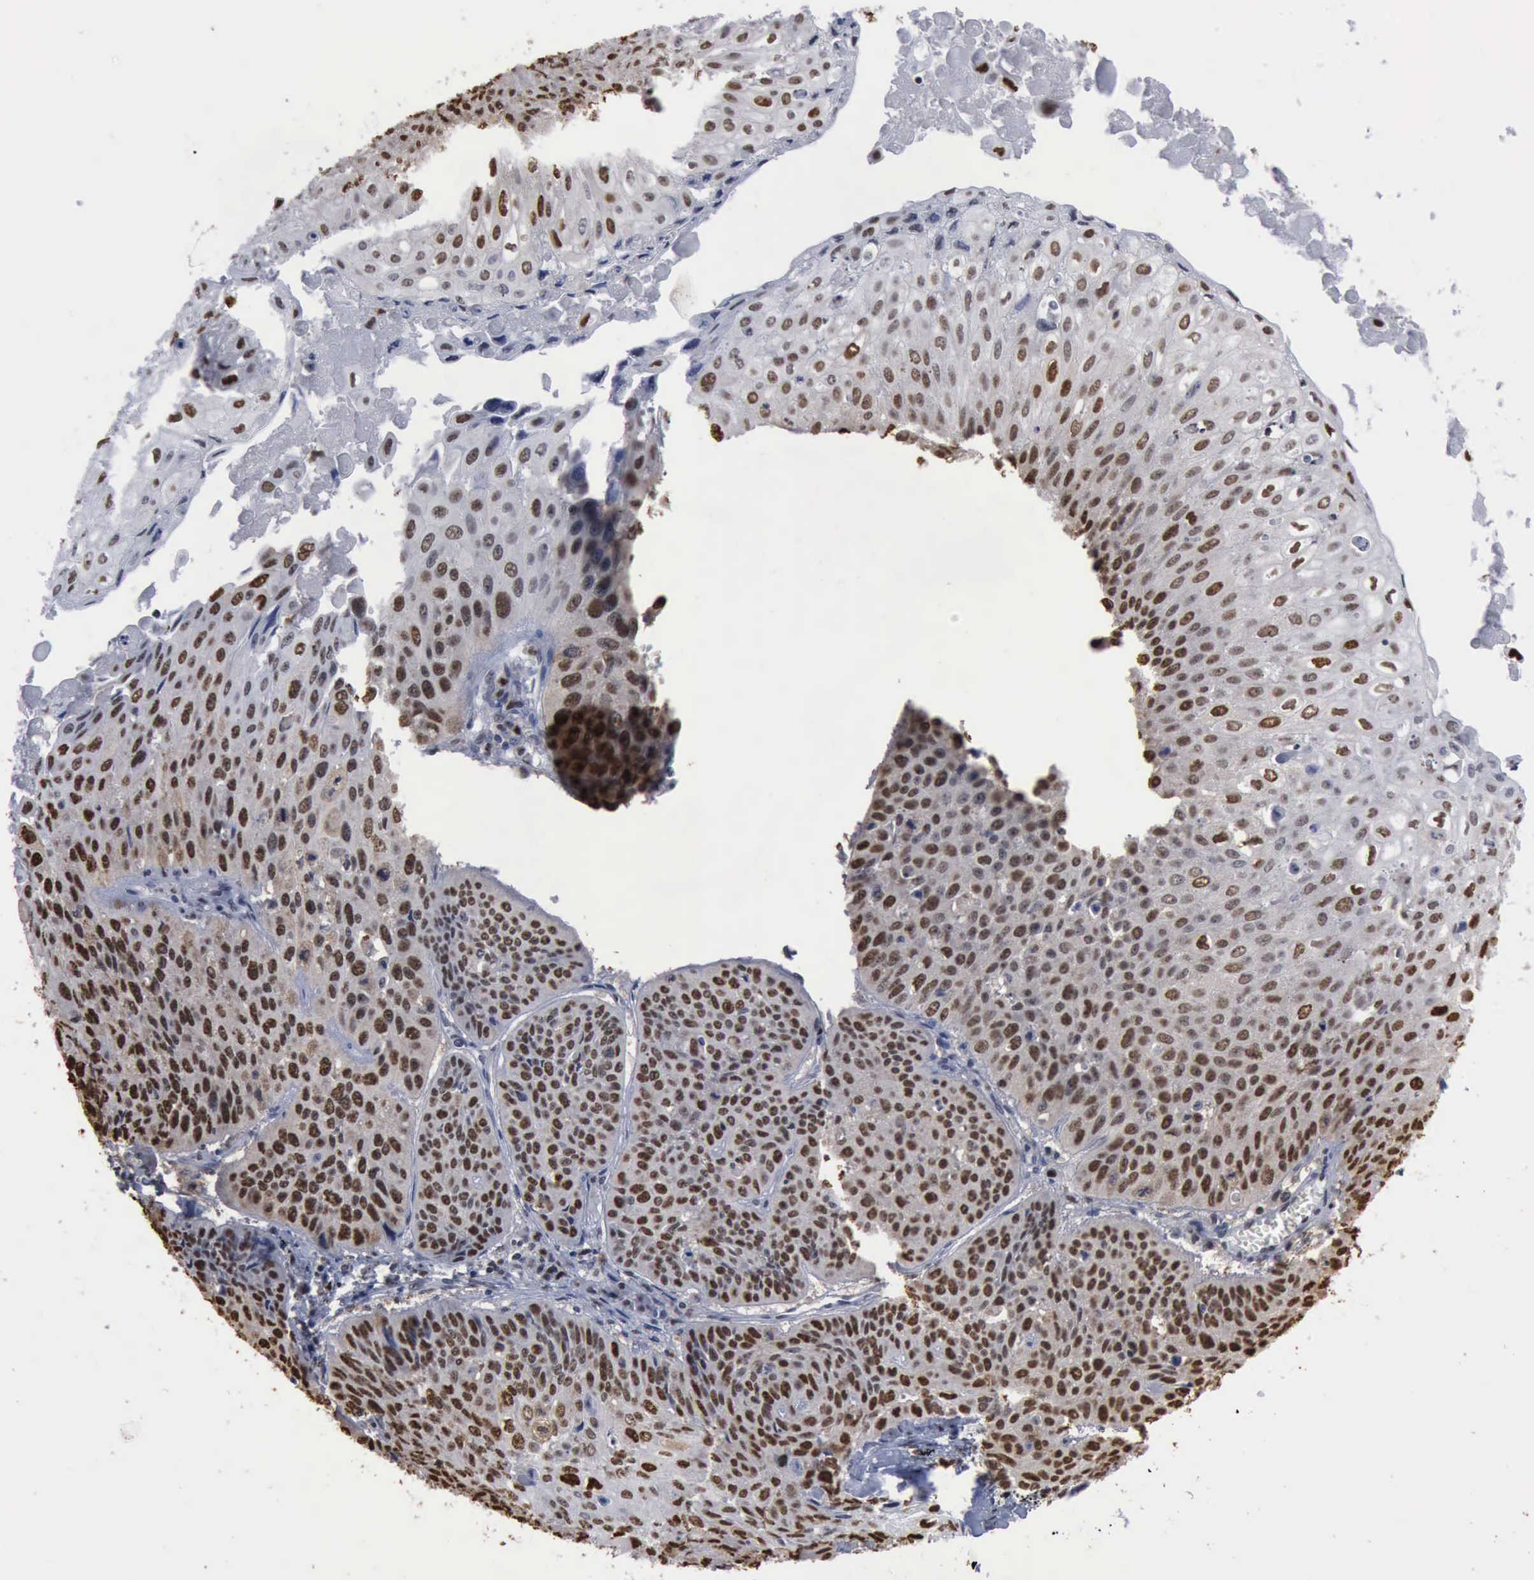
{"staining": {"intensity": "moderate", "quantity": ">75%", "location": "nuclear"}, "tissue": "lung cancer", "cell_type": "Tumor cells", "image_type": "cancer", "snomed": [{"axis": "morphology", "description": "Adenocarcinoma, NOS"}, {"axis": "topography", "description": "Lung"}], "caption": "Moderate nuclear protein staining is present in approximately >75% of tumor cells in lung adenocarcinoma. (Brightfield microscopy of DAB IHC at high magnification).", "gene": "PCNA", "patient": {"sex": "male", "age": 60}}